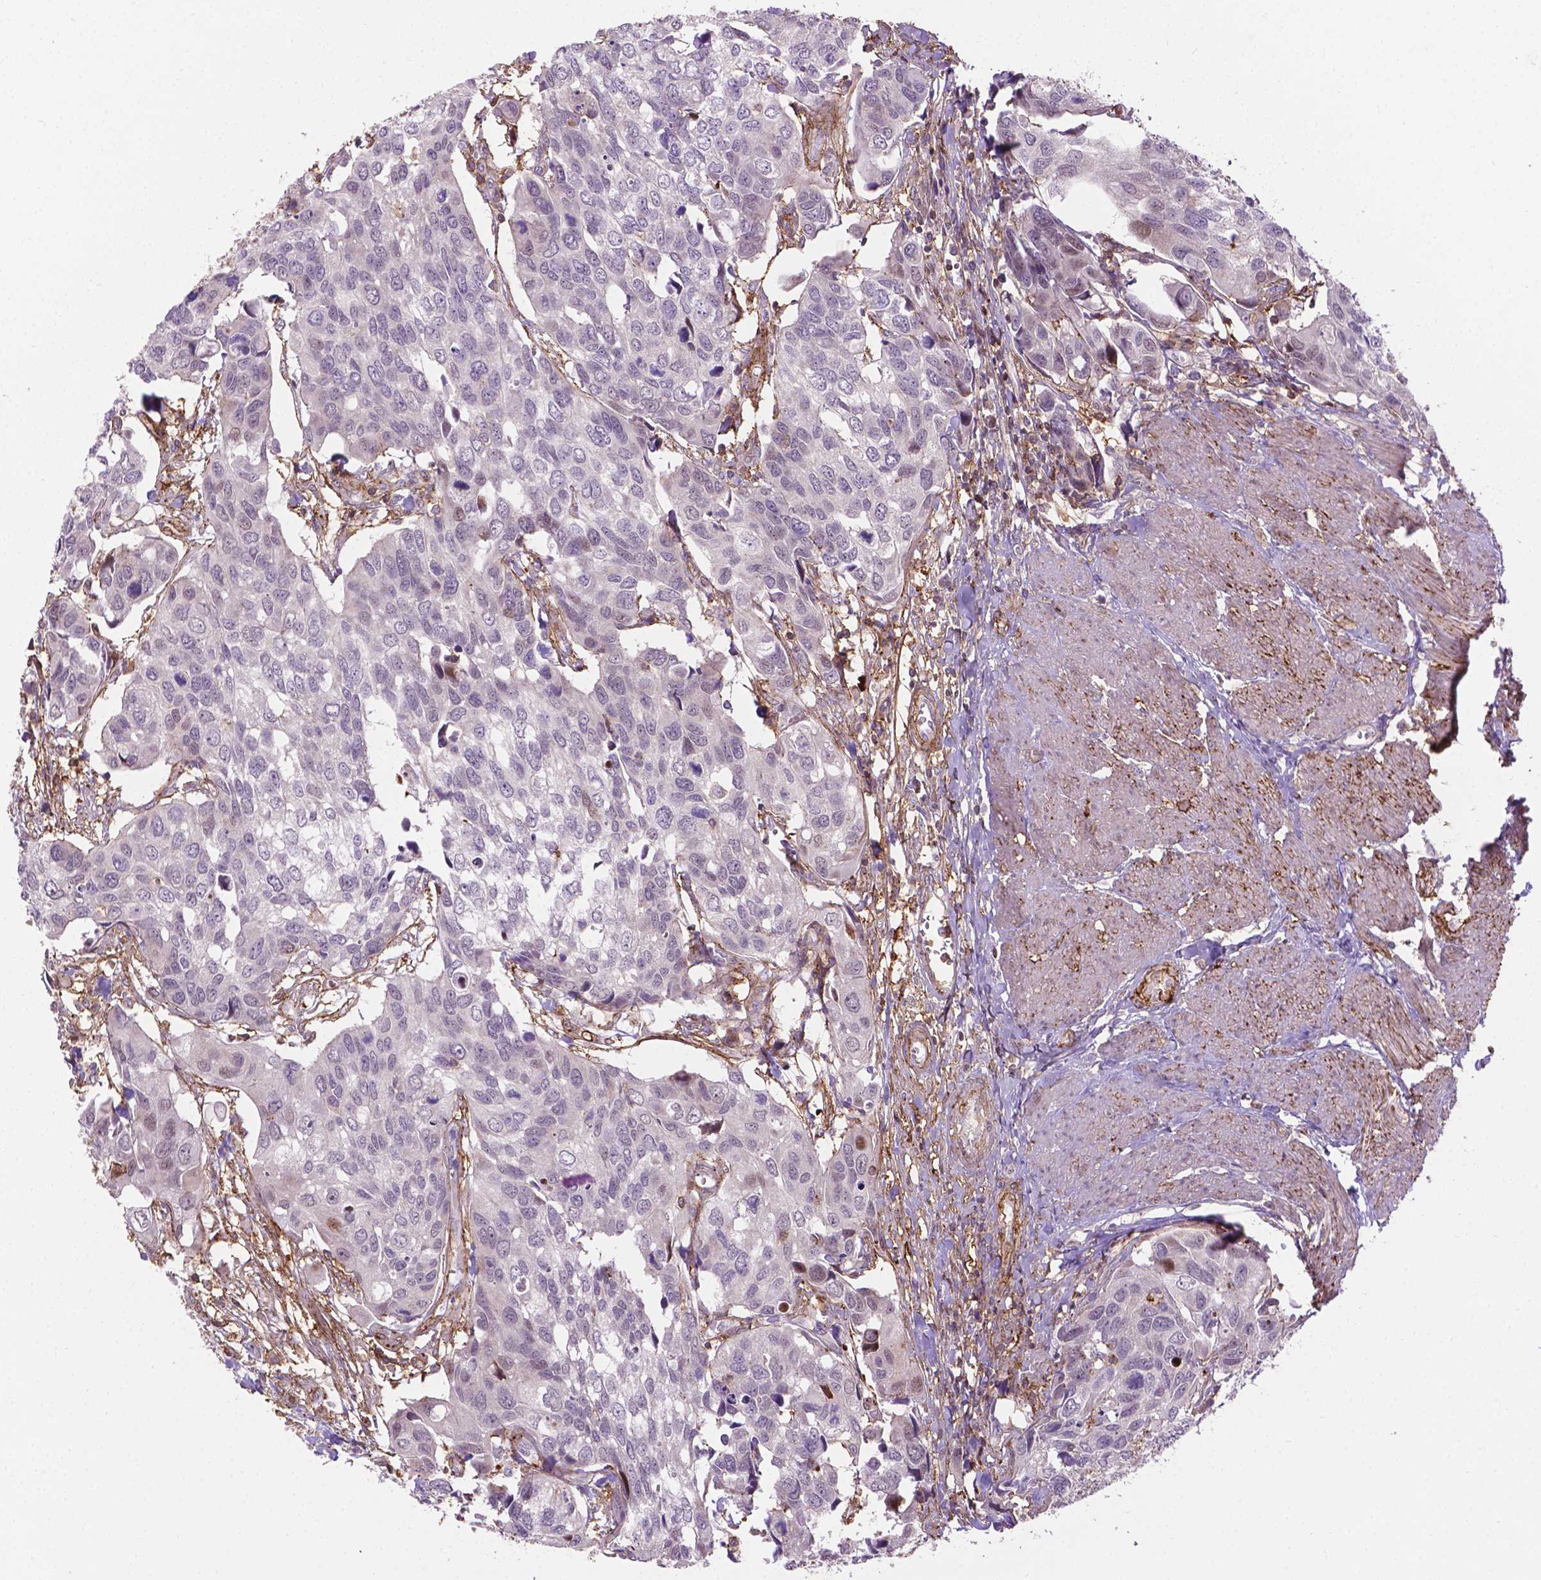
{"staining": {"intensity": "negative", "quantity": "none", "location": "none"}, "tissue": "urothelial cancer", "cell_type": "Tumor cells", "image_type": "cancer", "snomed": [{"axis": "morphology", "description": "Urothelial carcinoma, High grade"}, {"axis": "topography", "description": "Urinary bladder"}], "caption": "Urothelial cancer was stained to show a protein in brown. There is no significant expression in tumor cells. (Stains: DAB immunohistochemistry (IHC) with hematoxylin counter stain, Microscopy: brightfield microscopy at high magnification).", "gene": "ACAD10", "patient": {"sex": "male", "age": 60}}